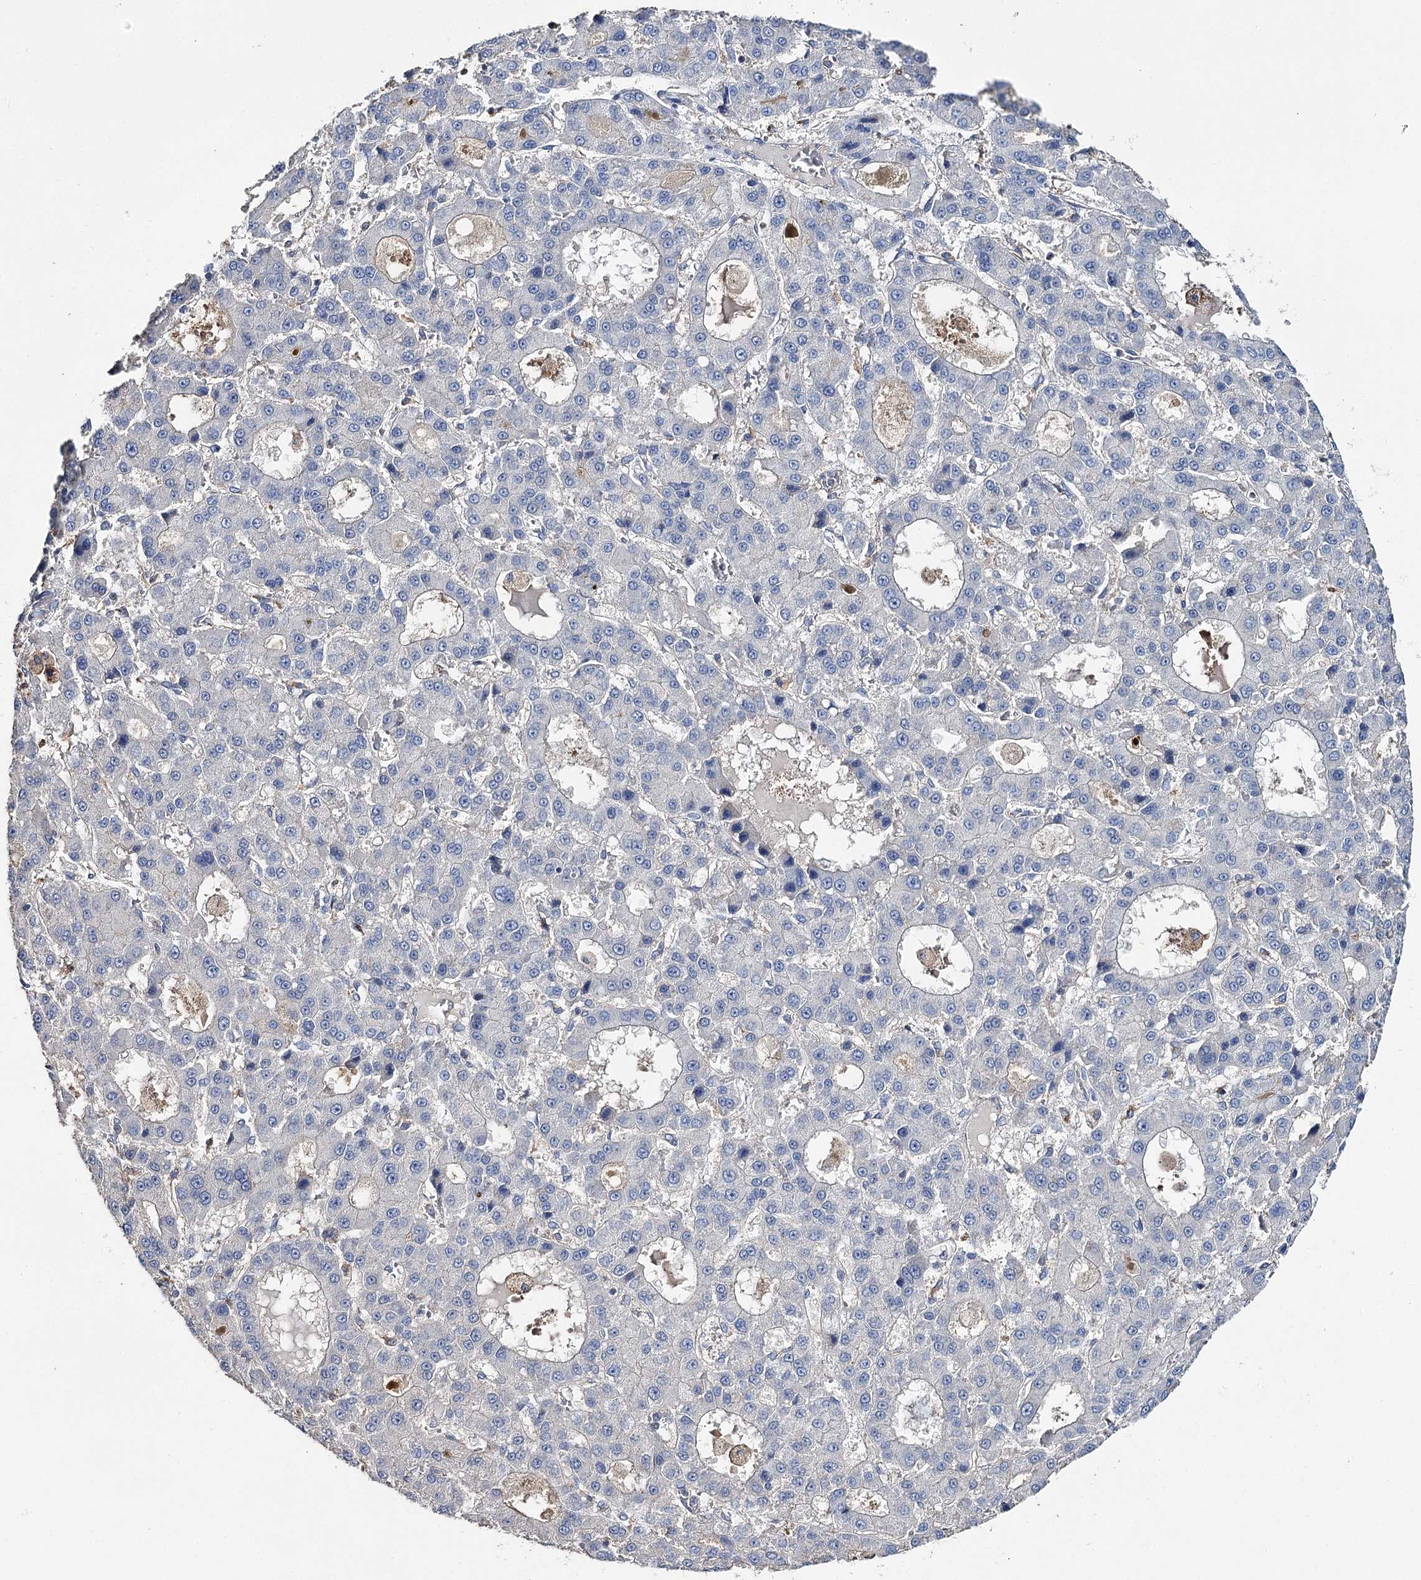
{"staining": {"intensity": "negative", "quantity": "none", "location": "none"}, "tissue": "liver cancer", "cell_type": "Tumor cells", "image_type": "cancer", "snomed": [{"axis": "morphology", "description": "Carcinoma, Hepatocellular, NOS"}, {"axis": "topography", "description": "Liver"}], "caption": "Liver hepatocellular carcinoma was stained to show a protein in brown. There is no significant expression in tumor cells.", "gene": "EPYC", "patient": {"sex": "male", "age": 70}}